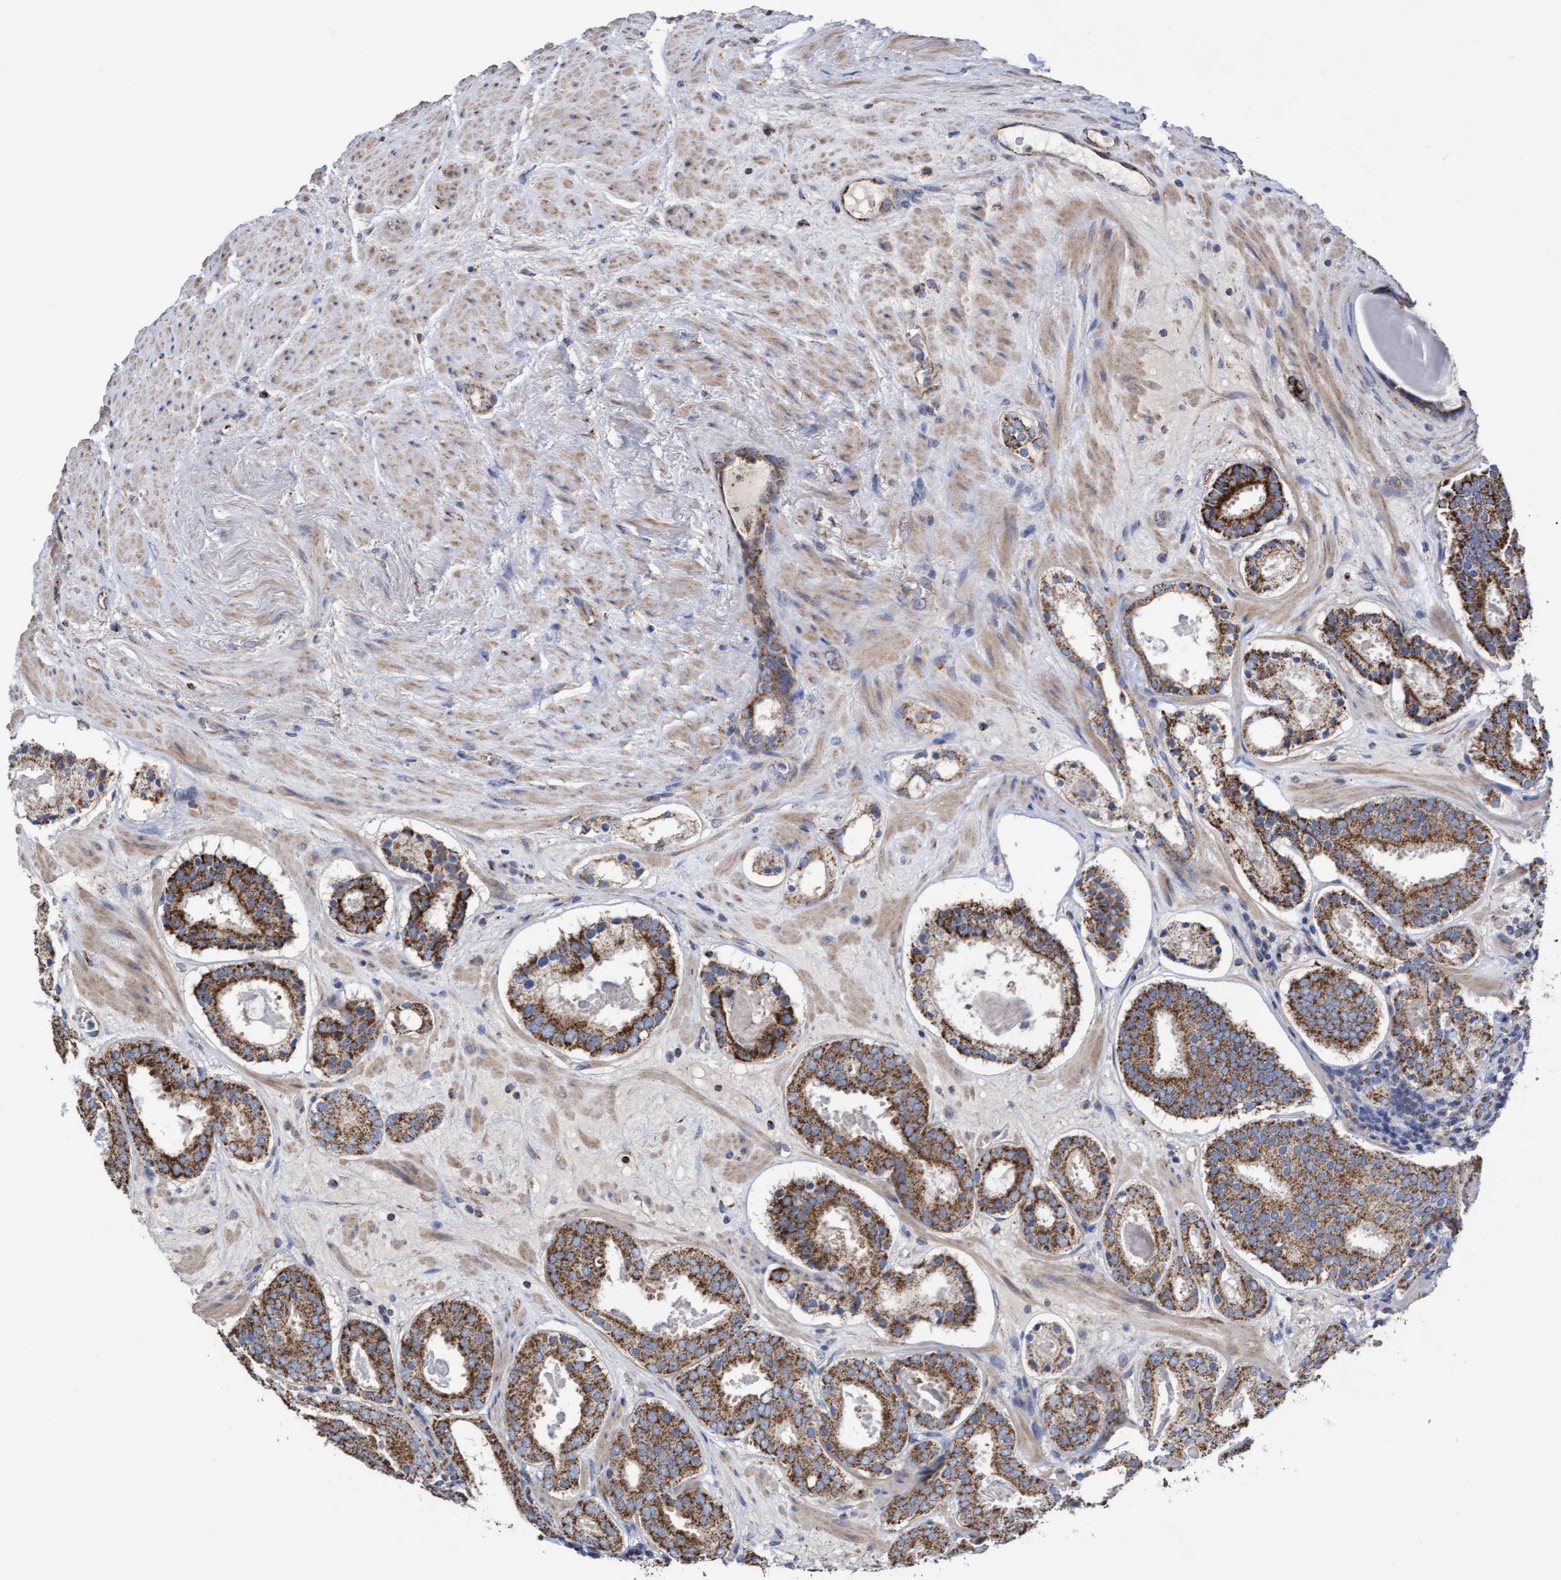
{"staining": {"intensity": "strong", "quantity": ">75%", "location": "cytoplasmic/membranous"}, "tissue": "prostate cancer", "cell_type": "Tumor cells", "image_type": "cancer", "snomed": [{"axis": "morphology", "description": "Adenocarcinoma, Low grade"}, {"axis": "topography", "description": "Prostate"}], "caption": "Protein expression analysis of prostate low-grade adenocarcinoma displays strong cytoplasmic/membranous expression in about >75% of tumor cells.", "gene": "COBL", "patient": {"sex": "male", "age": 69}}